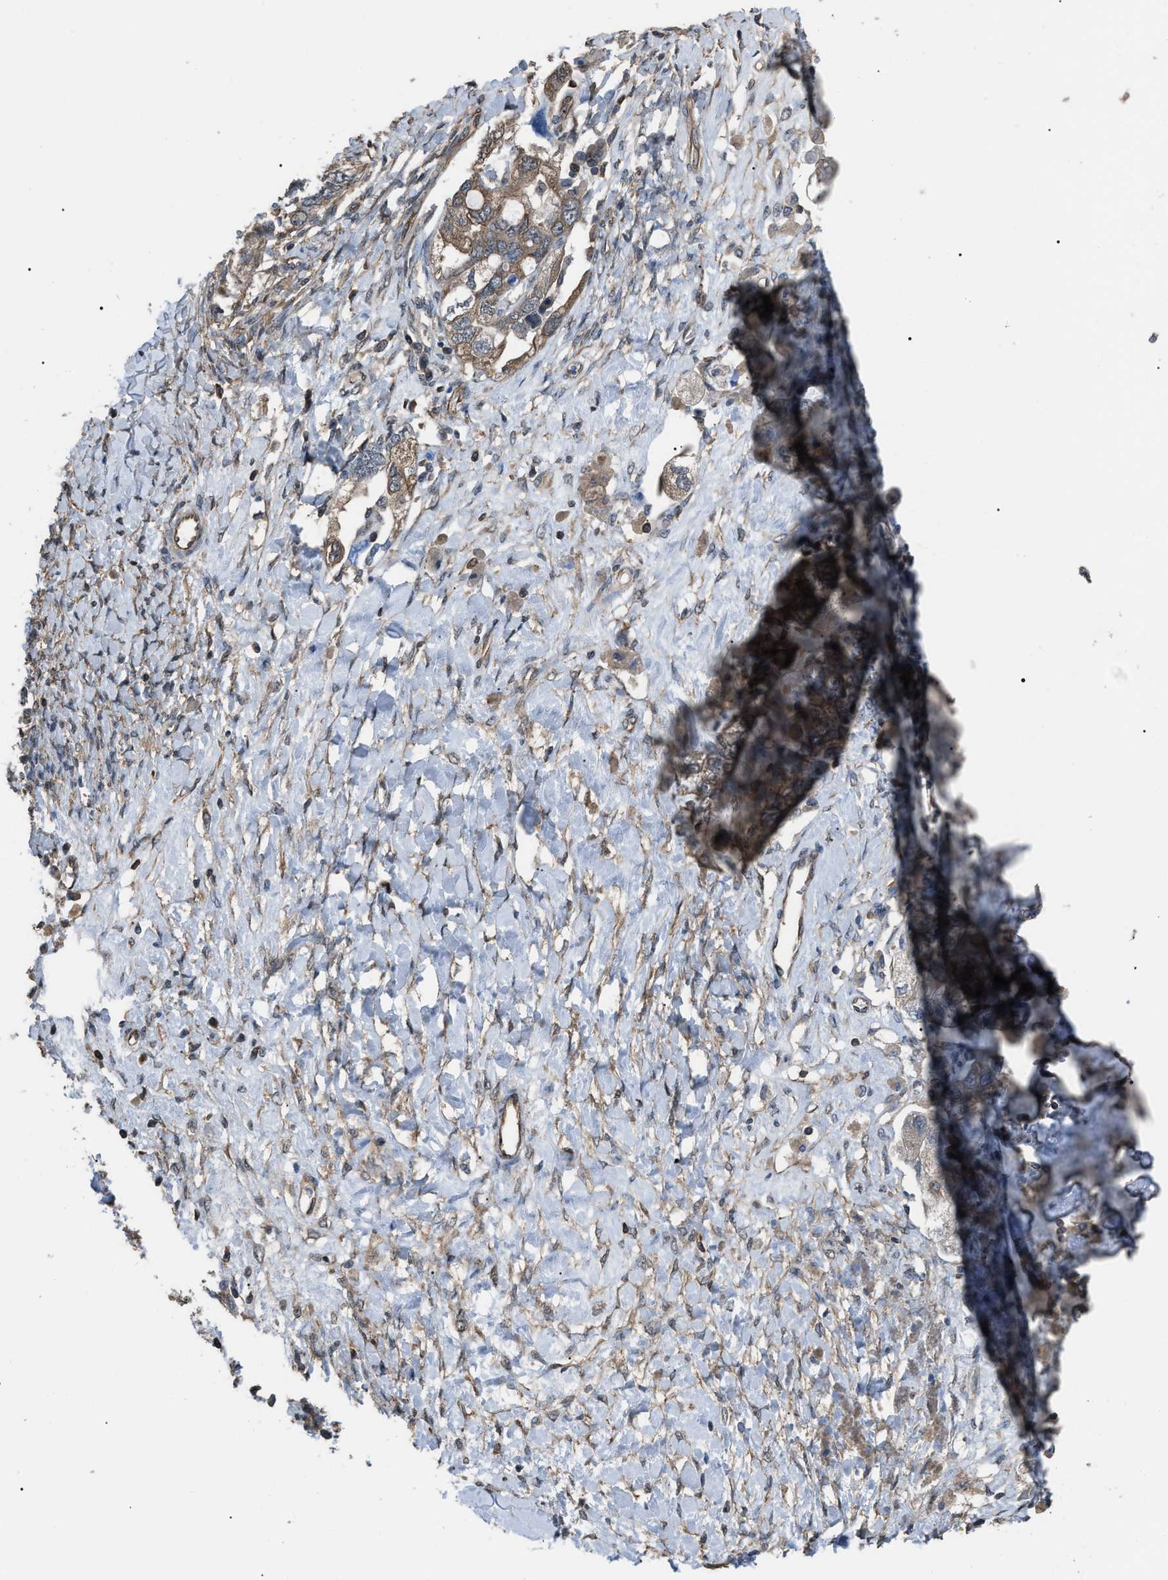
{"staining": {"intensity": "weak", "quantity": "<25%", "location": "cytoplasmic/membranous"}, "tissue": "ovarian cancer", "cell_type": "Tumor cells", "image_type": "cancer", "snomed": [{"axis": "morphology", "description": "Carcinoma, NOS"}, {"axis": "morphology", "description": "Cystadenocarcinoma, serous, NOS"}, {"axis": "topography", "description": "Ovary"}], "caption": "Tumor cells are negative for protein expression in human ovarian cancer (serous cystadenocarcinoma).", "gene": "PDCD5", "patient": {"sex": "female", "age": 69}}